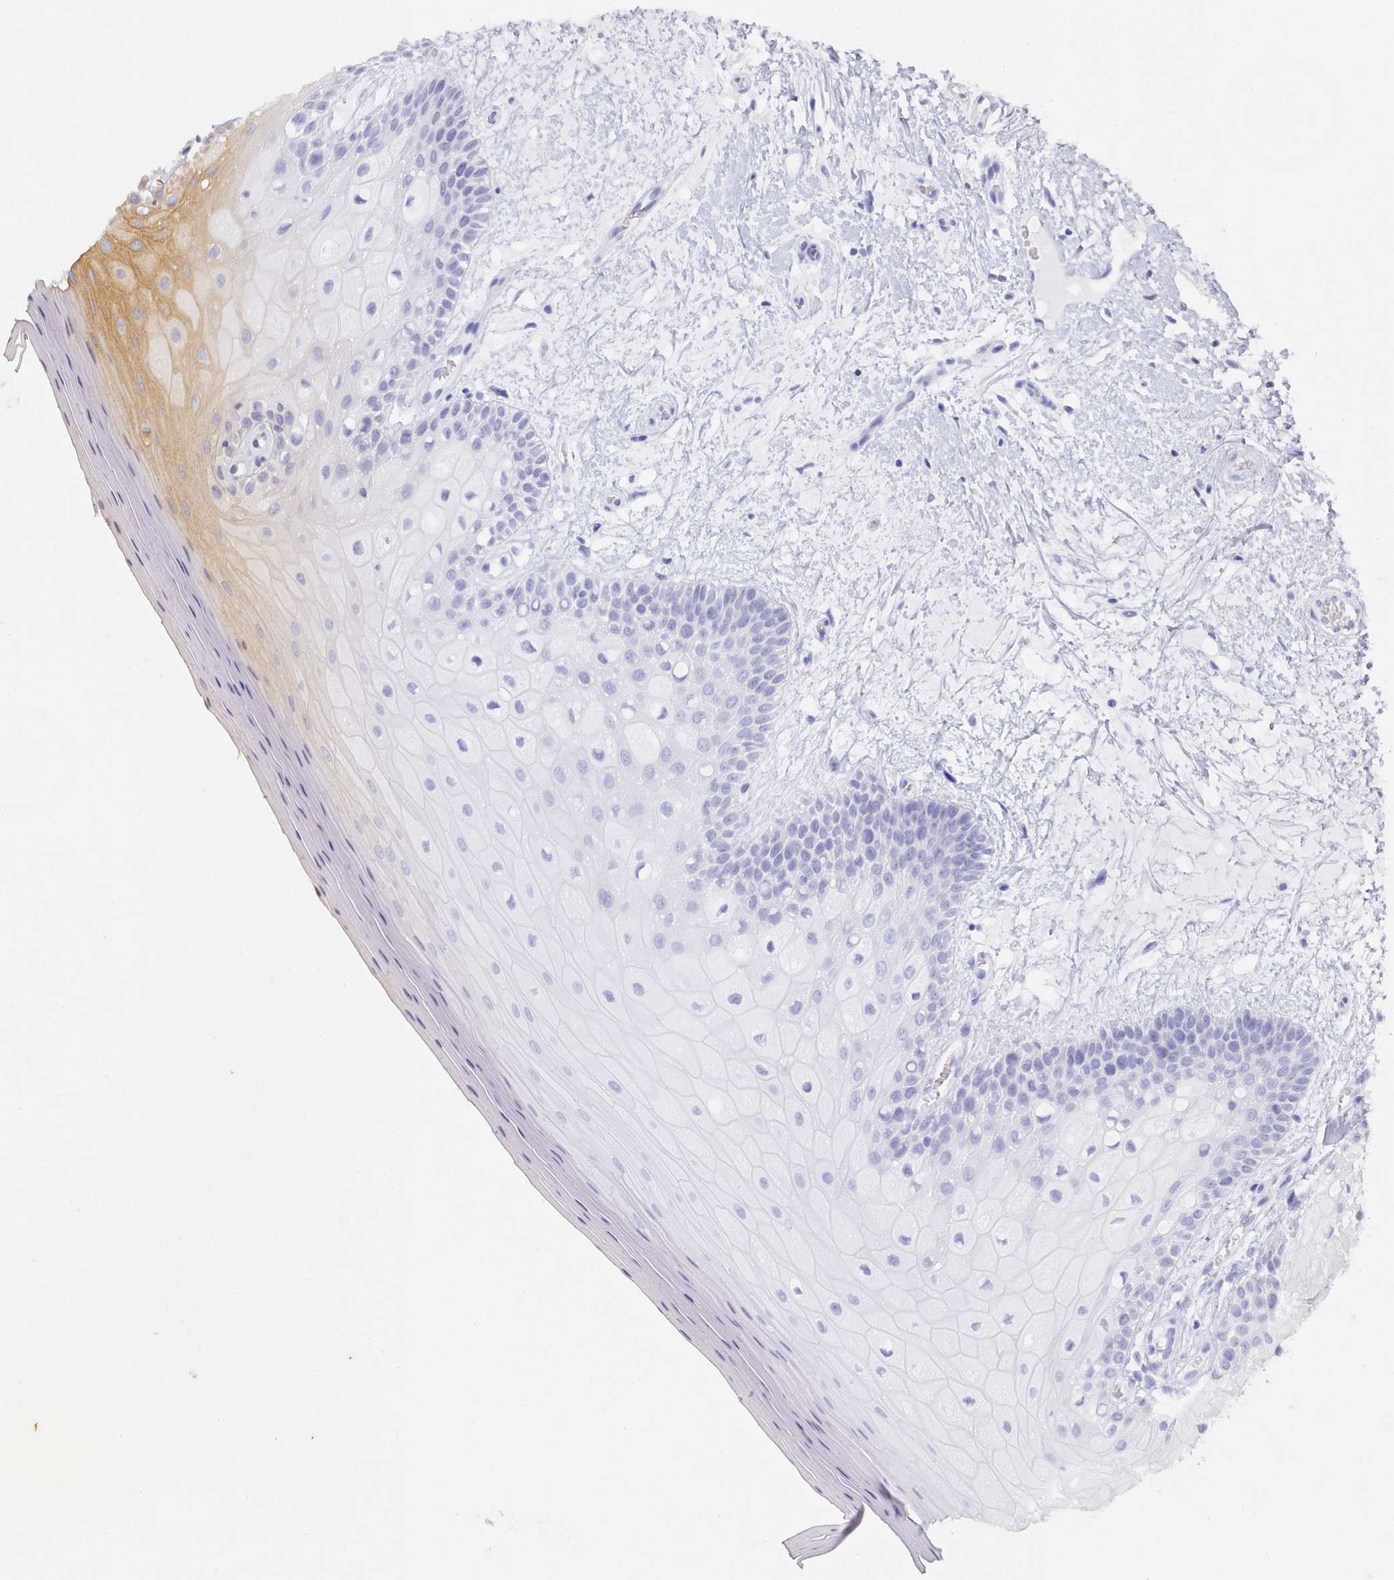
{"staining": {"intensity": "moderate", "quantity": "<25%", "location": "cytoplasmic/membranous"}, "tissue": "oral mucosa", "cell_type": "Squamous epithelial cells", "image_type": "normal", "snomed": [{"axis": "morphology", "description": "Normal tissue, NOS"}, {"axis": "topography", "description": "Oral tissue"}, {"axis": "topography", "description": "Tounge, NOS"}], "caption": "The histopathology image exhibits immunohistochemical staining of unremarkable oral mucosa. There is moderate cytoplasmic/membranous staining is appreciated in about <25% of squamous epithelial cells.", "gene": "TYW1B", "patient": {"sex": "male", "age": 47}}